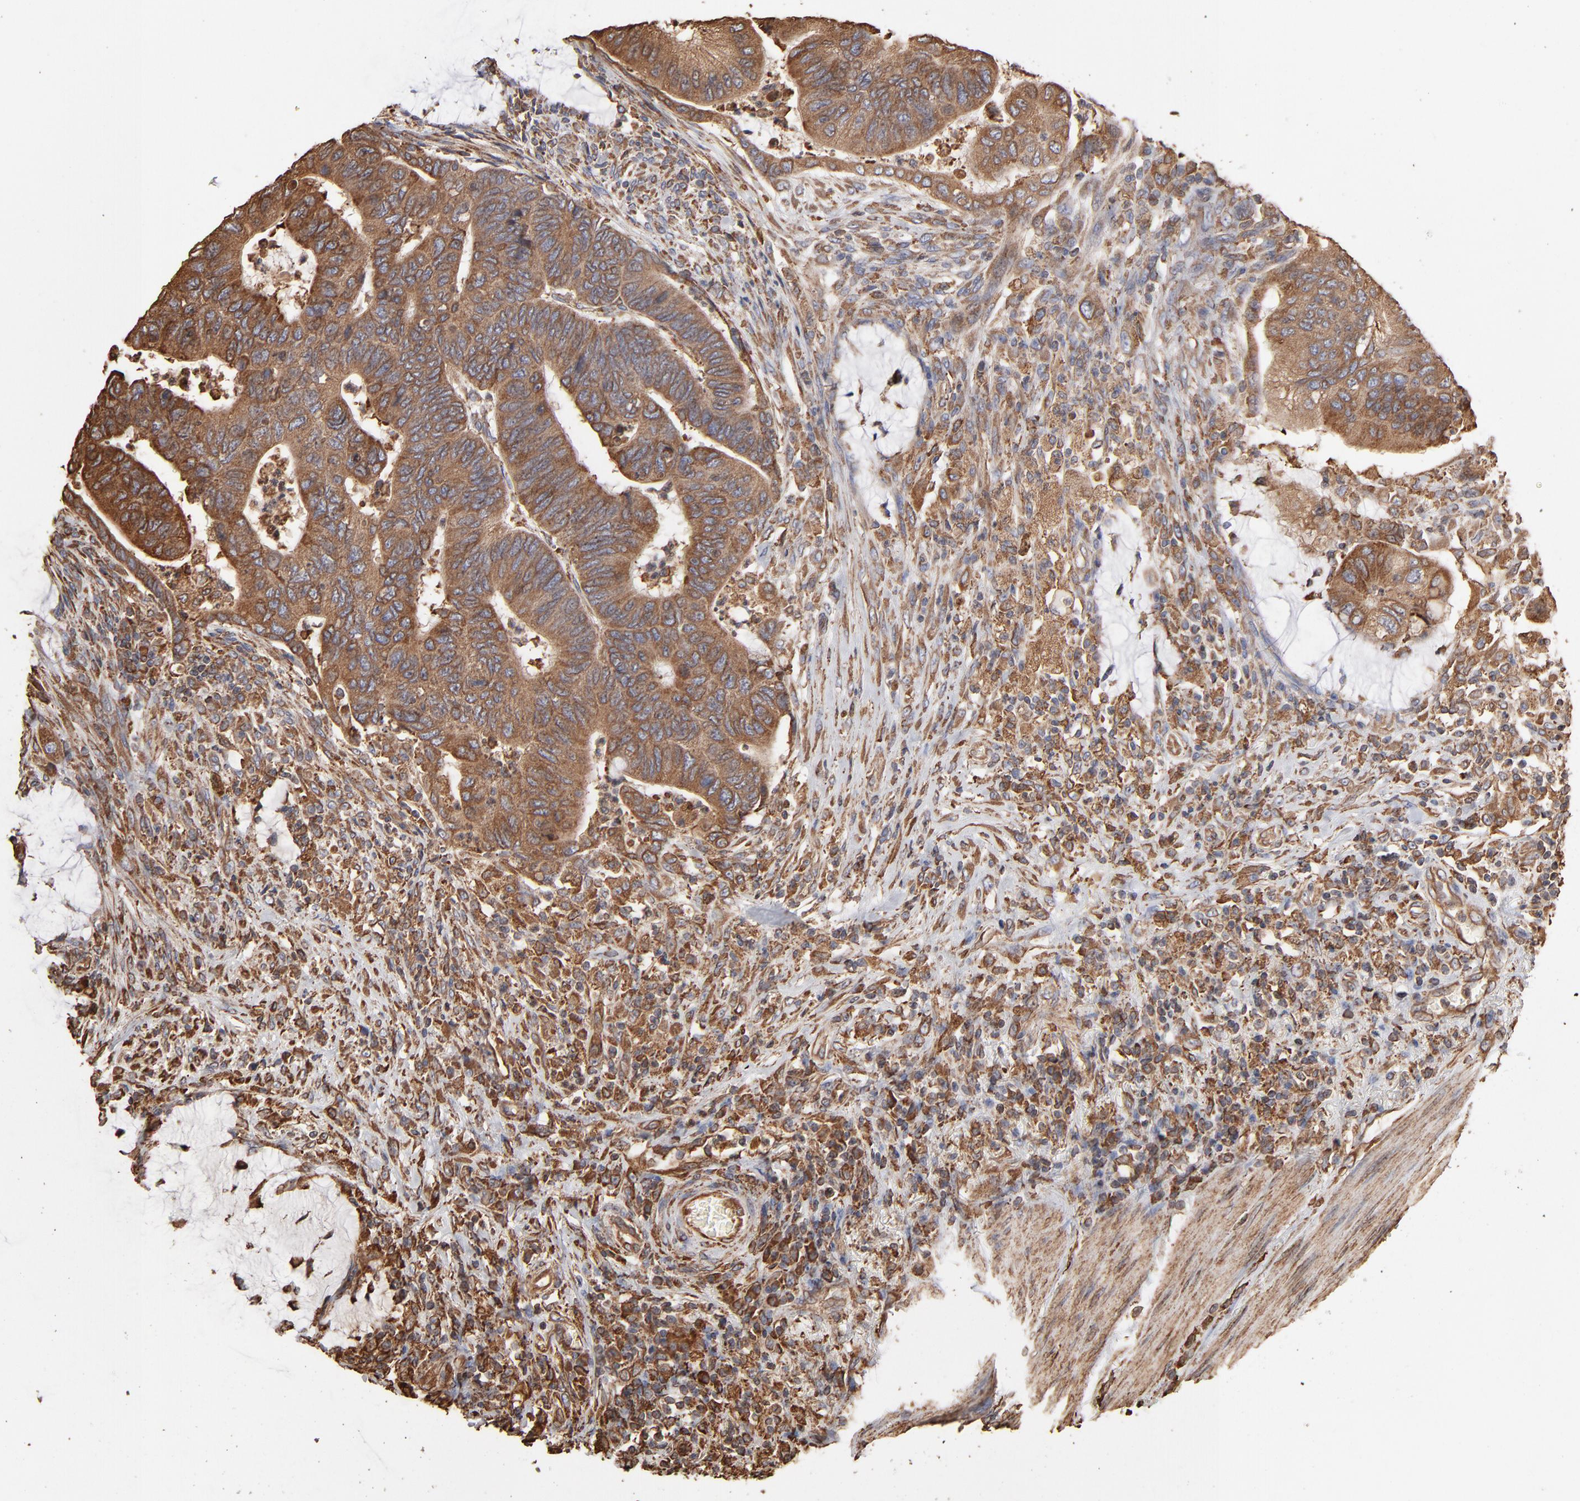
{"staining": {"intensity": "moderate", "quantity": ">75%", "location": "cytoplasmic/membranous"}, "tissue": "colorectal cancer", "cell_type": "Tumor cells", "image_type": "cancer", "snomed": [{"axis": "morphology", "description": "Normal tissue, NOS"}, {"axis": "morphology", "description": "Adenocarcinoma, NOS"}, {"axis": "topography", "description": "Rectum"}], "caption": "Tumor cells demonstrate medium levels of moderate cytoplasmic/membranous positivity in about >75% of cells in human colorectal cancer (adenocarcinoma).", "gene": "PDIA3", "patient": {"sex": "male", "age": 92}}